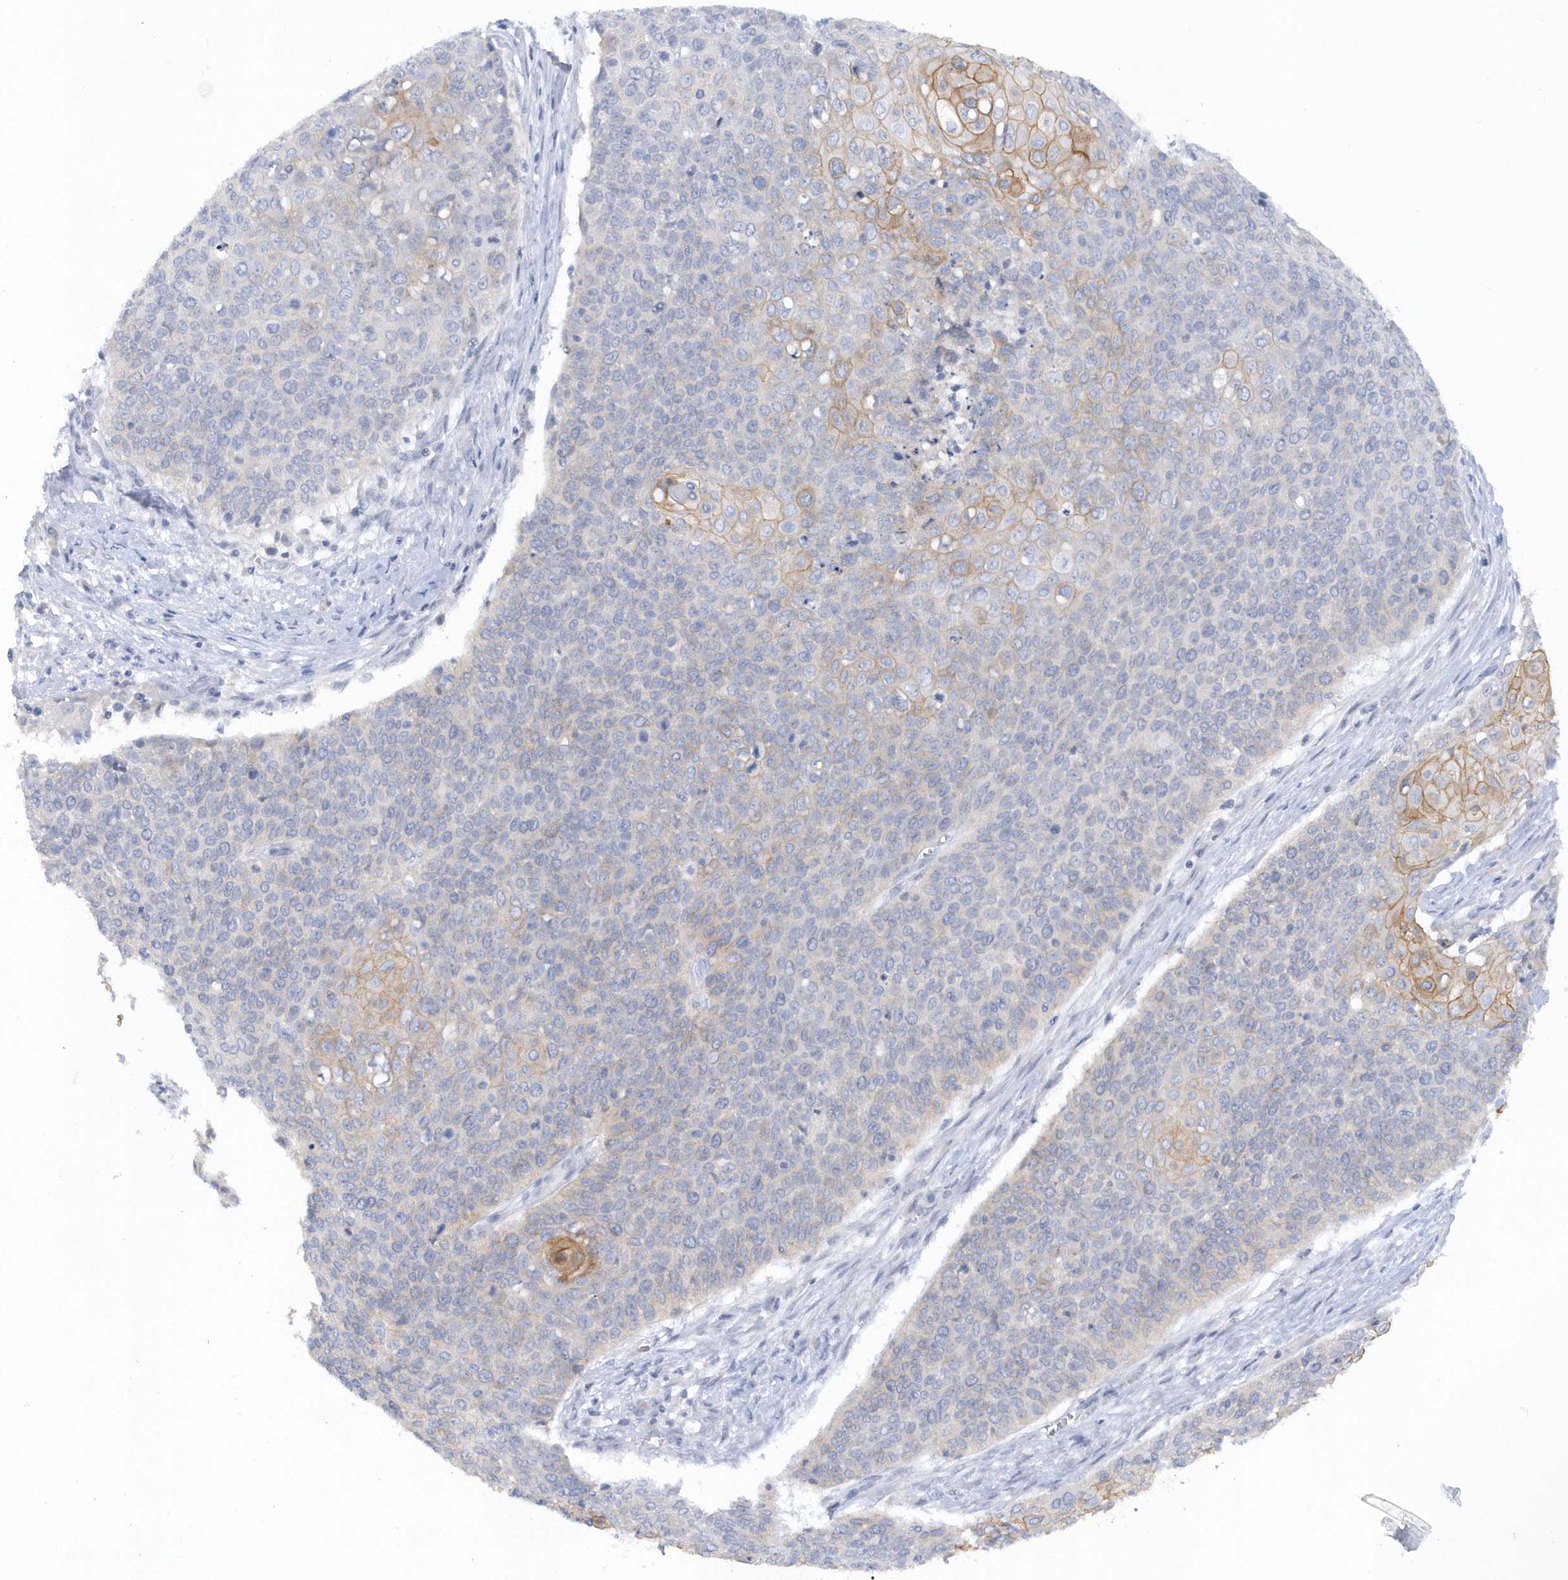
{"staining": {"intensity": "moderate", "quantity": "<25%", "location": "cytoplasmic/membranous"}, "tissue": "cervical cancer", "cell_type": "Tumor cells", "image_type": "cancer", "snomed": [{"axis": "morphology", "description": "Squamous cell carcinoma, NOS"}, {"axis": "topography", "description": "Cervix"}], "caption": "A photomicrograph showing moderate cytoplasmic/membranous expression in approximately <25% of tumor cells in cervical squamous cell carcinoma, as visualized by brown immunohistochemical staining.", "gene": "RPE", "patient": {"sex": "female", "age": 39}}